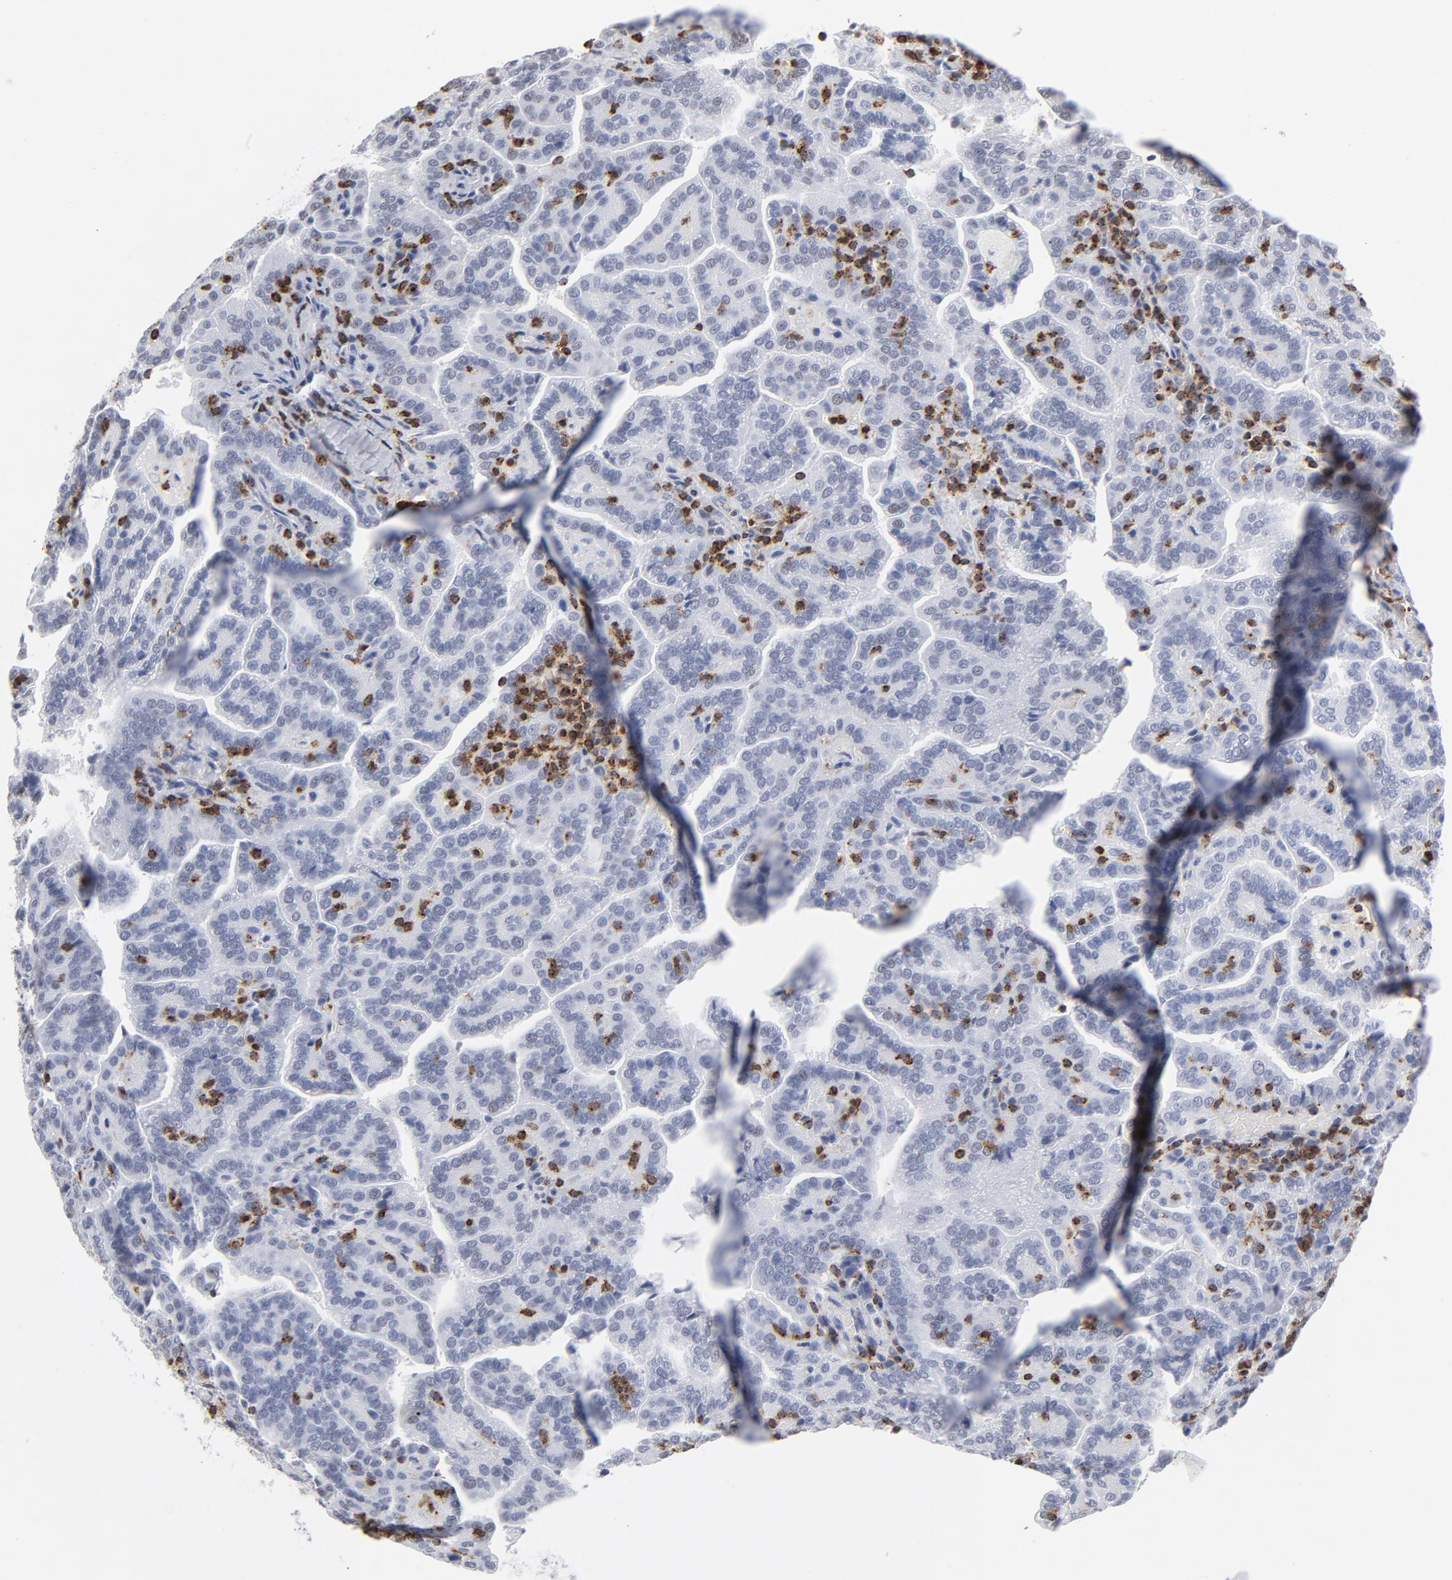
{"staining": {"intensity": "negative", "quantity": "none", "location": "none"}, "tissue": "renal cancer", "cell_type": "Tumor cells", "image_type": "cancer", "snomed": [{"axis": "morphology", "description": "Adenocarcinoma, NOS"}, {"axis": "topography", "description": "Kidney"}], "caption": "This is an immunohistochemistry (IHC) image of renal adenocarcinoma. There is no expression in tumor cells.", "gene": "CD2", "patient": {"sex": "male", "age": 61}}